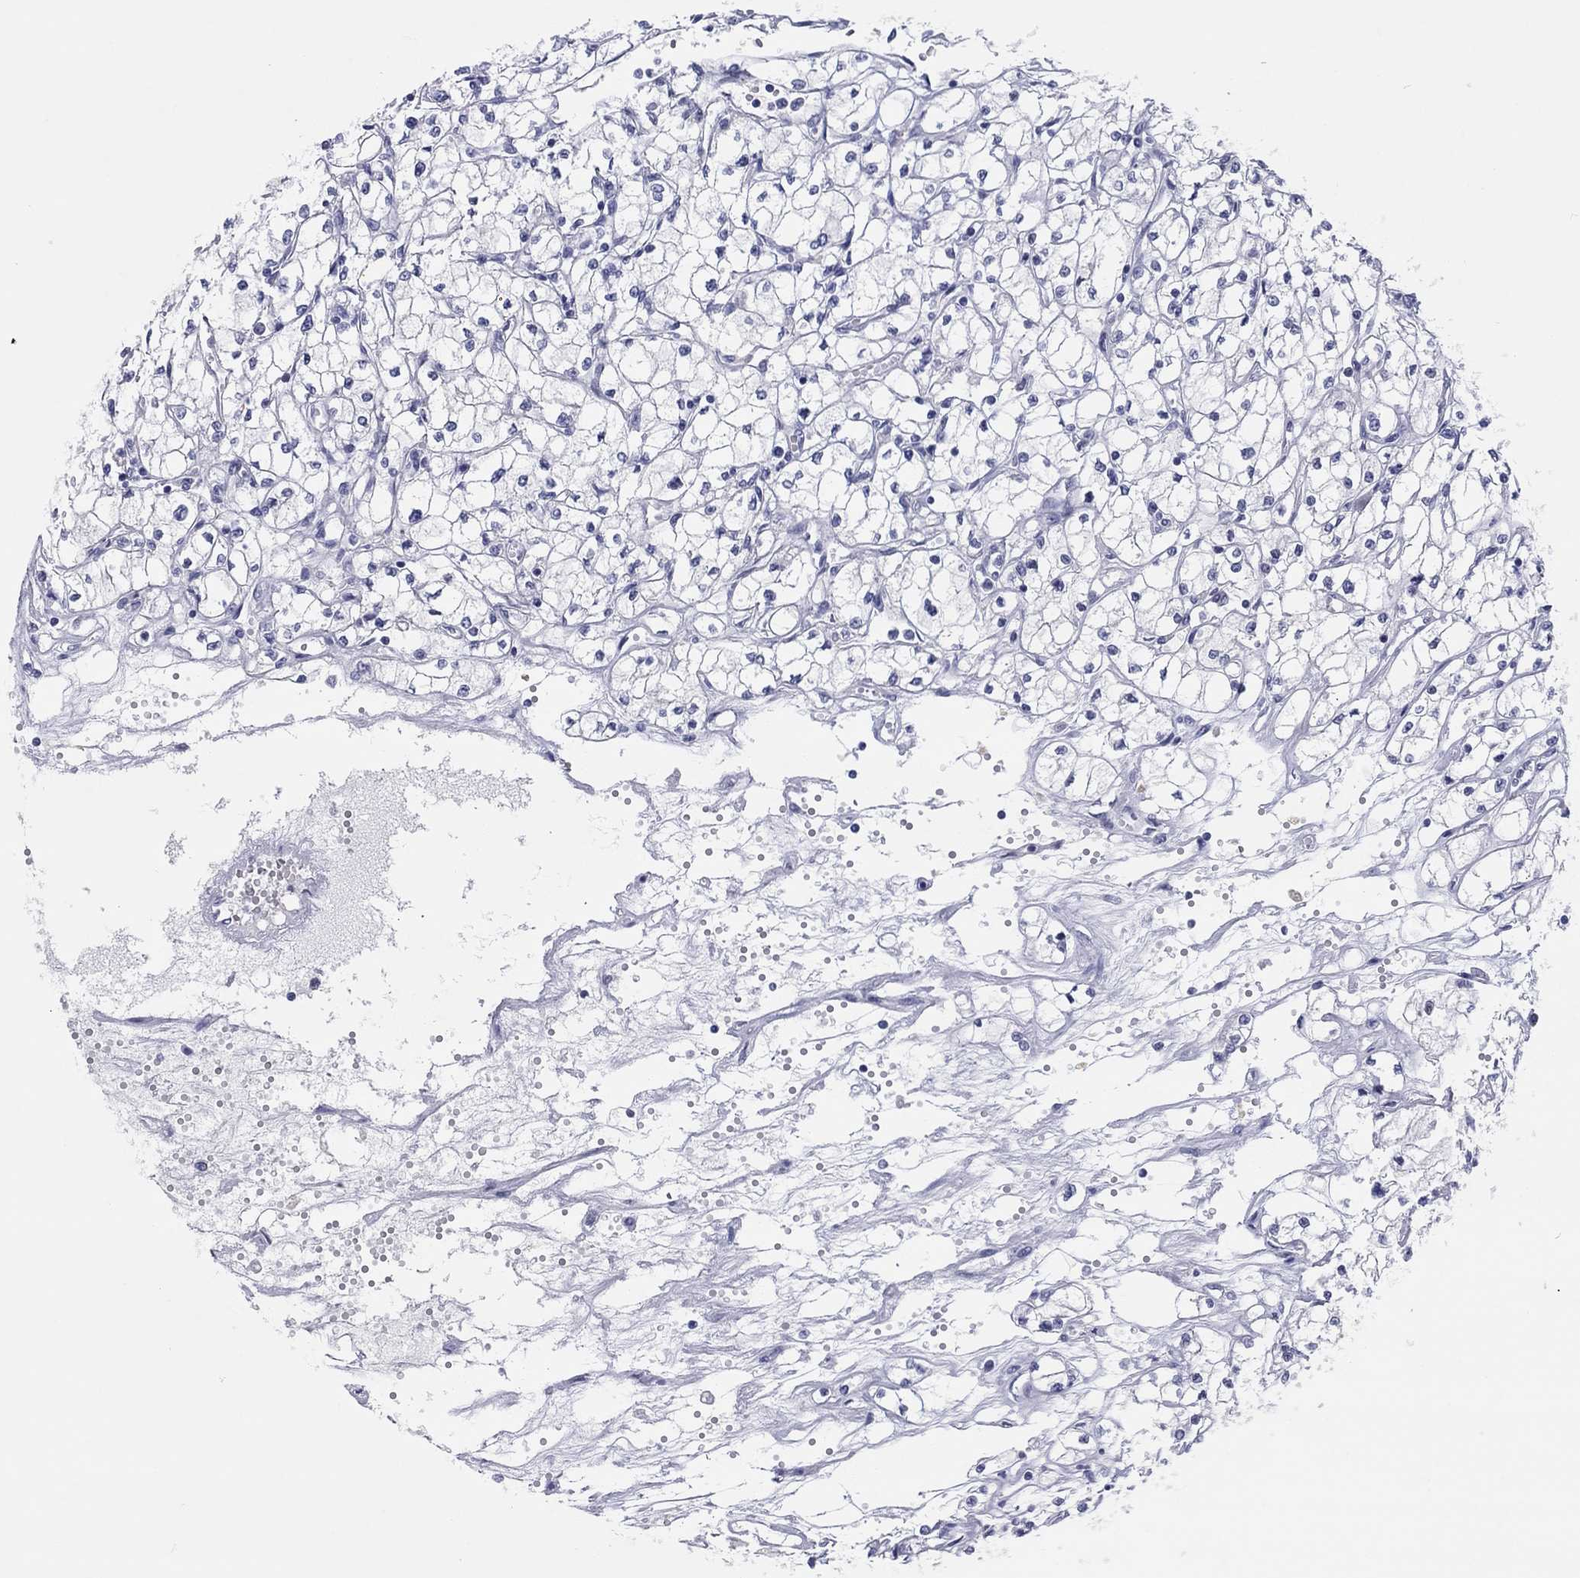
{"staining": {"intensity": "negative", "quantity": "none", "location": "none"}, "tissue": "renal cancer", "cell_type": "Tumor cells", "image_type": "cancer", "snomed": [{"axis": "morphology", "description": "Adenocarcinoma, NOS"}, {"axis": "topography", "description": "Kidney"}], "caption": "IHC of renal adenocarcinoma demonstrates no positivity in tumor cells.", "gene": "CPNE6", "patient": {"sex": "male", "age": 67}}